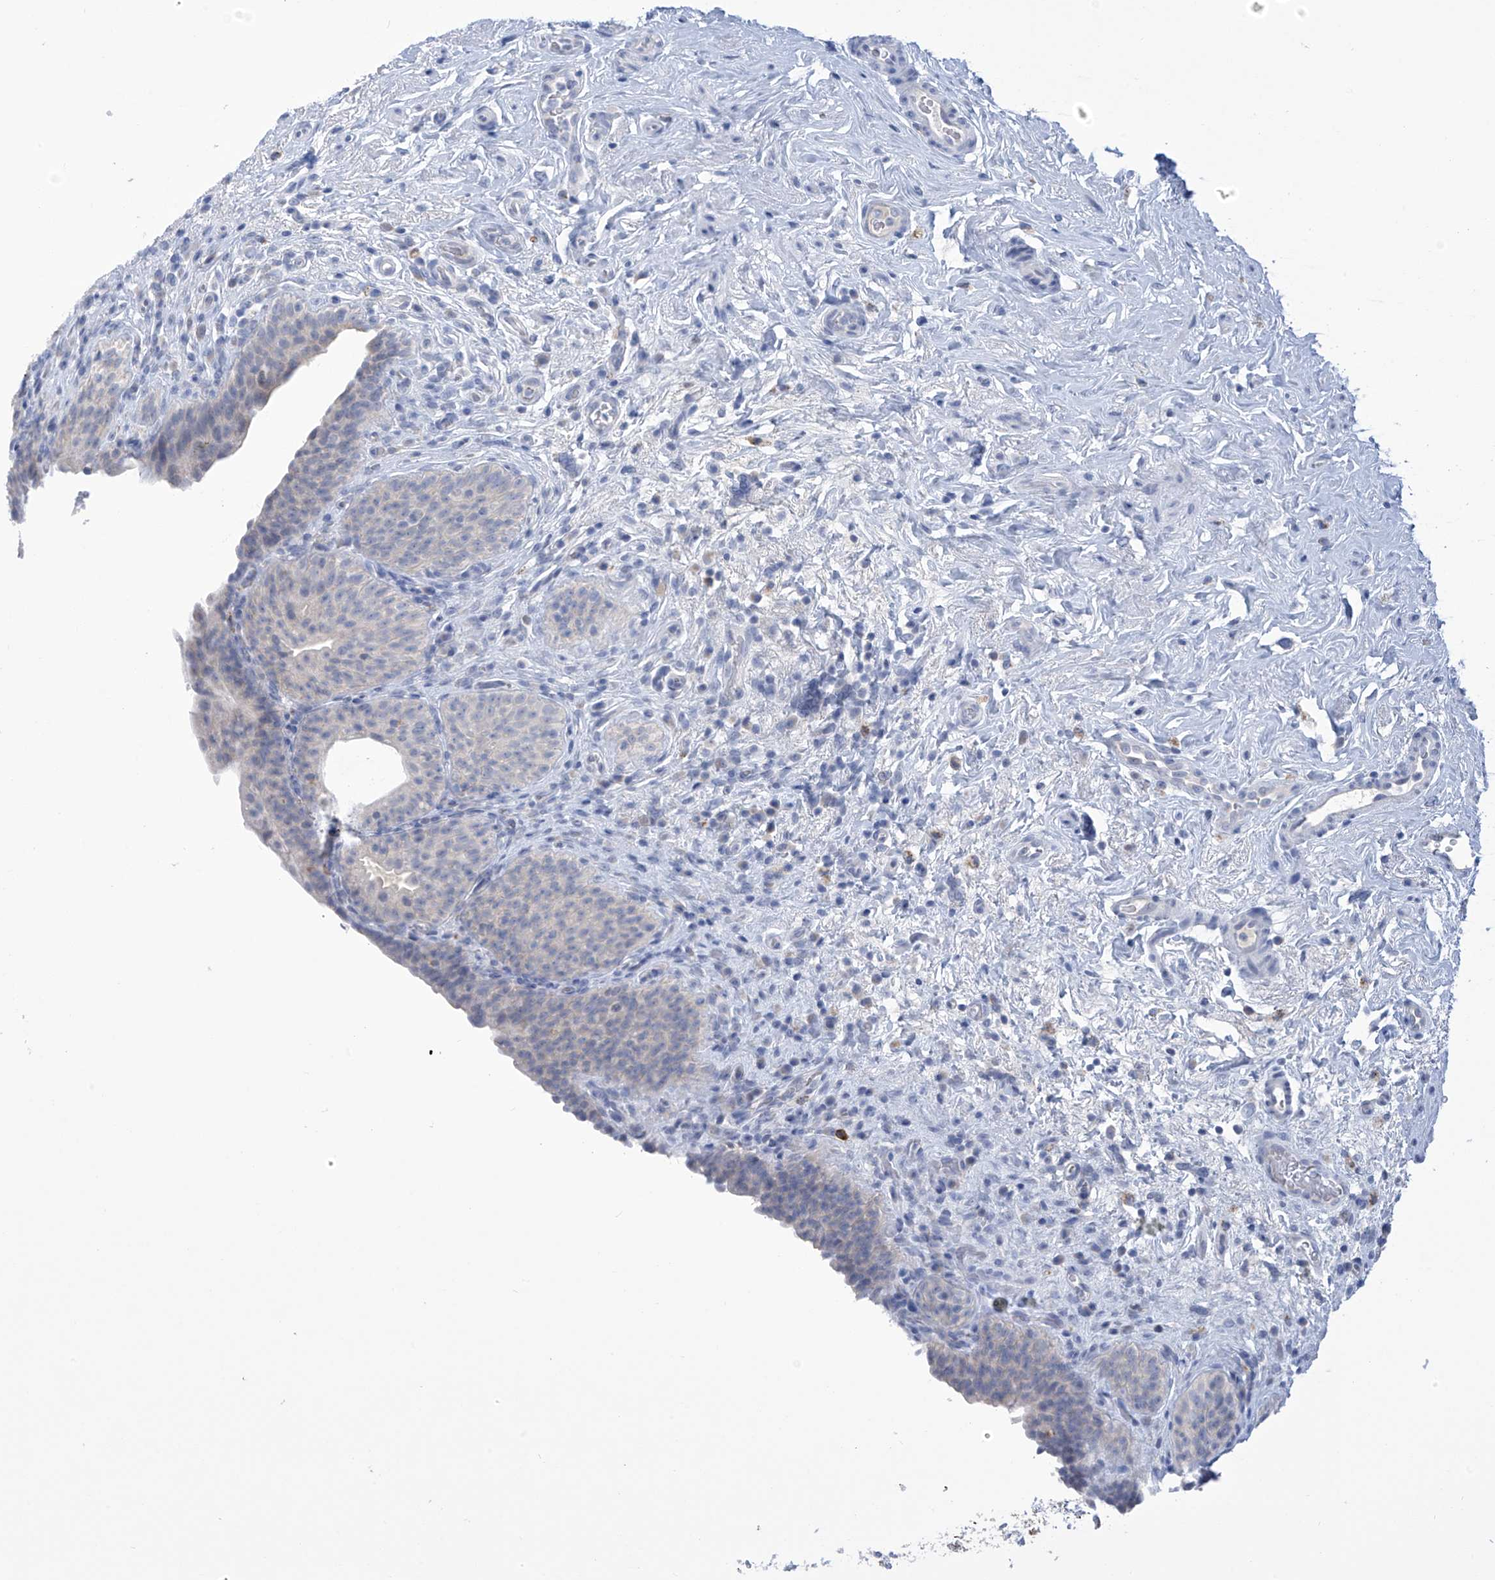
{"staining": {"intensity": "negative", "quantity": "none", "location": "none"}, "tissue": "urinary bladder", "cell_type": "Urothelial cells", "image_type": "normal", "snomed": [{"axis": "morphology", "description": "Normal tissue, NOS"}, {"axis": "topography", "description": "Urinary bladder"}], "caption": "An image of urinary bladder stained for a protein demonstrates no brown staining in urothelial cells.", "gene": "IBA57", "patient": {"sex": "male", "age": 83}}